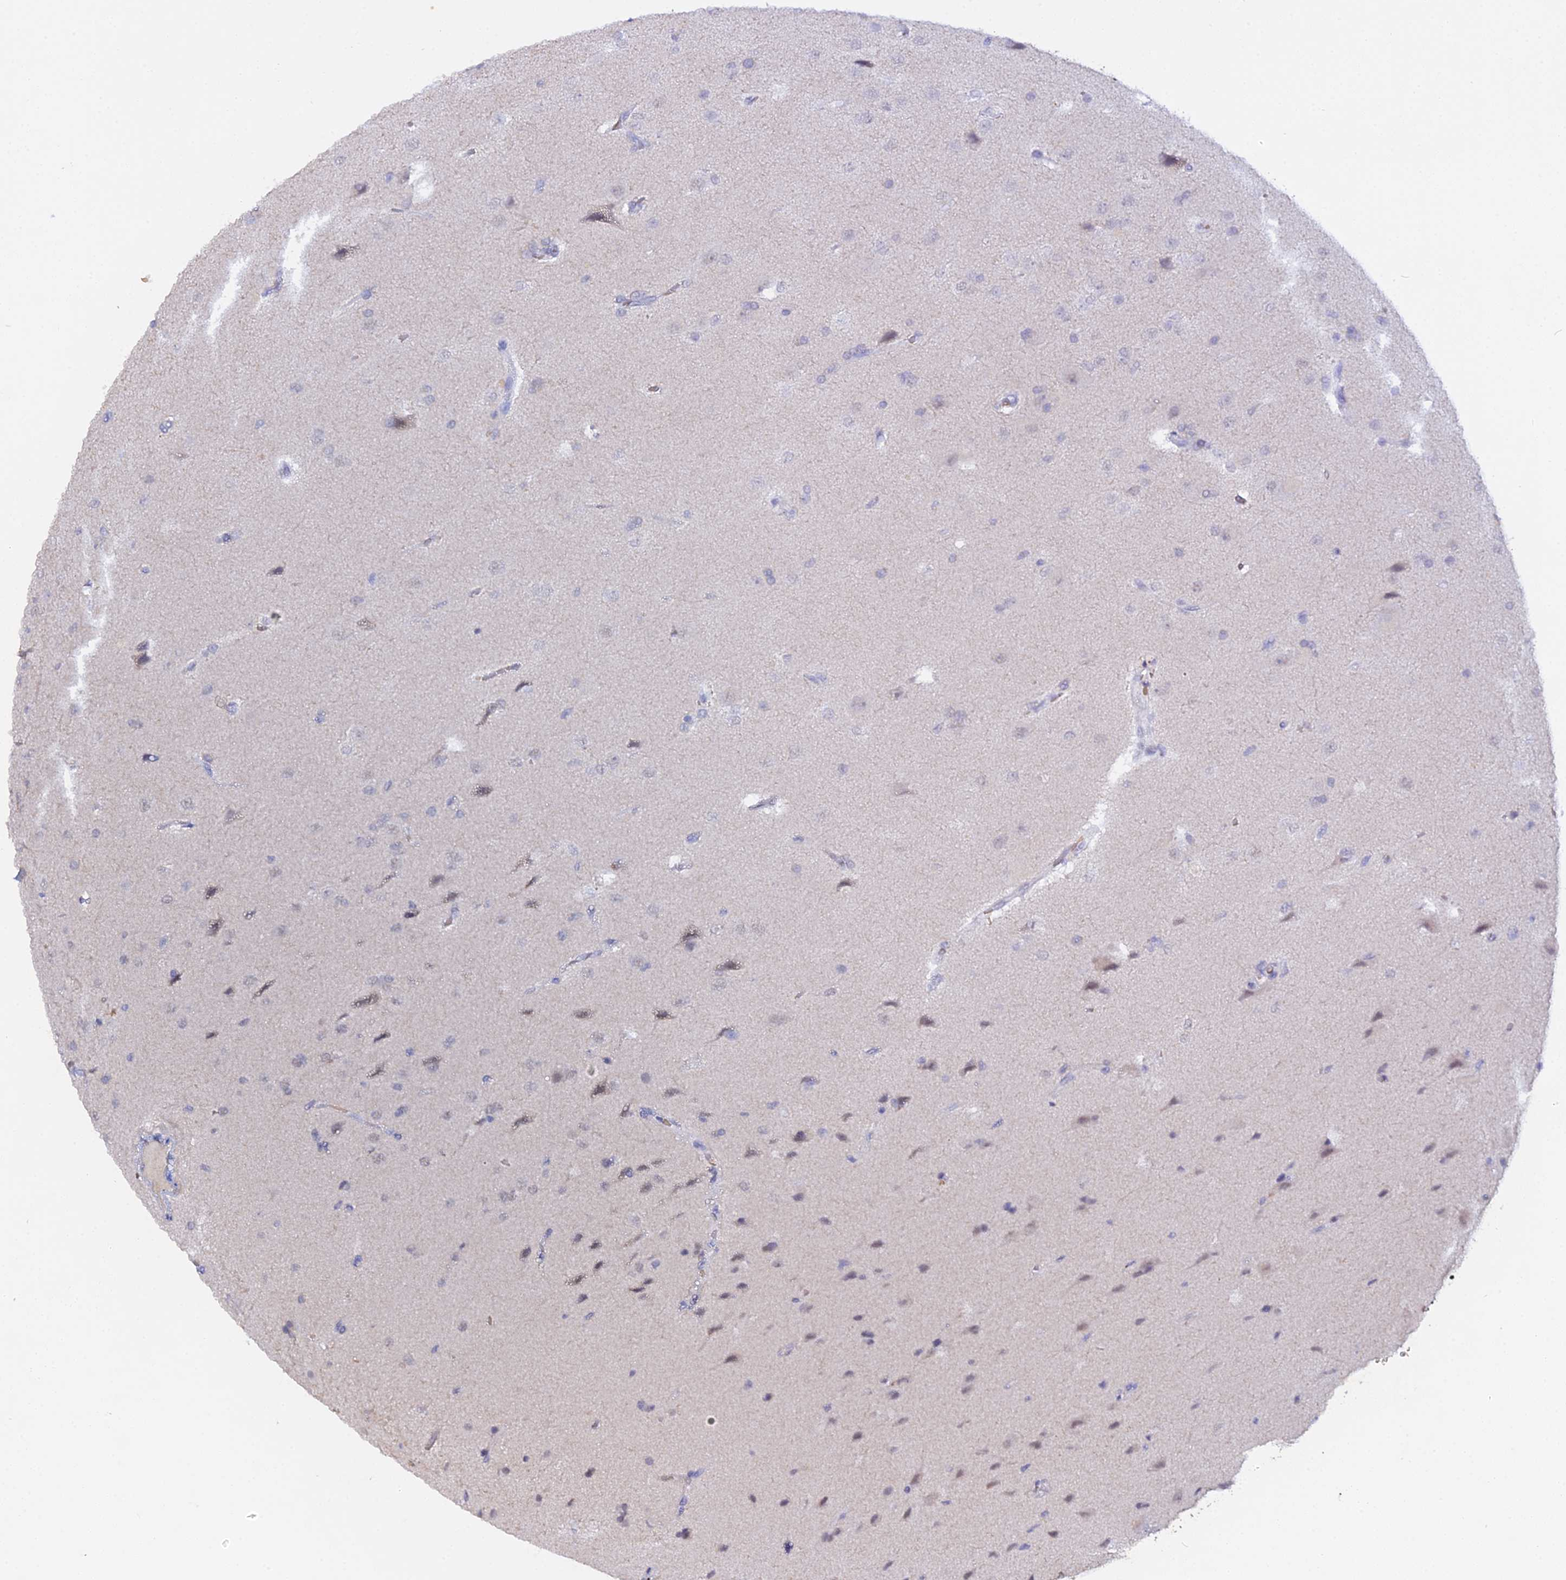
{"staining": {"intensity": "negative", "quantity": "none", "location": "none"}, "tissue": "glioma", "cell_type": "Tumor cells", "image_type": "cancer", "snomed": [{"axis": "morphology", "description": "Glioma, malignant, Low grade"}, {"axis": "topography", "description": "Brain"}], "caption": "Human low-grade glioma (malignant) stained for a protein using immunohistochemistry (IHC) demonstrates no positivity in tumor cells.", "gene": "CFAP45", "patient": {"sex": "male", "age": 66}}